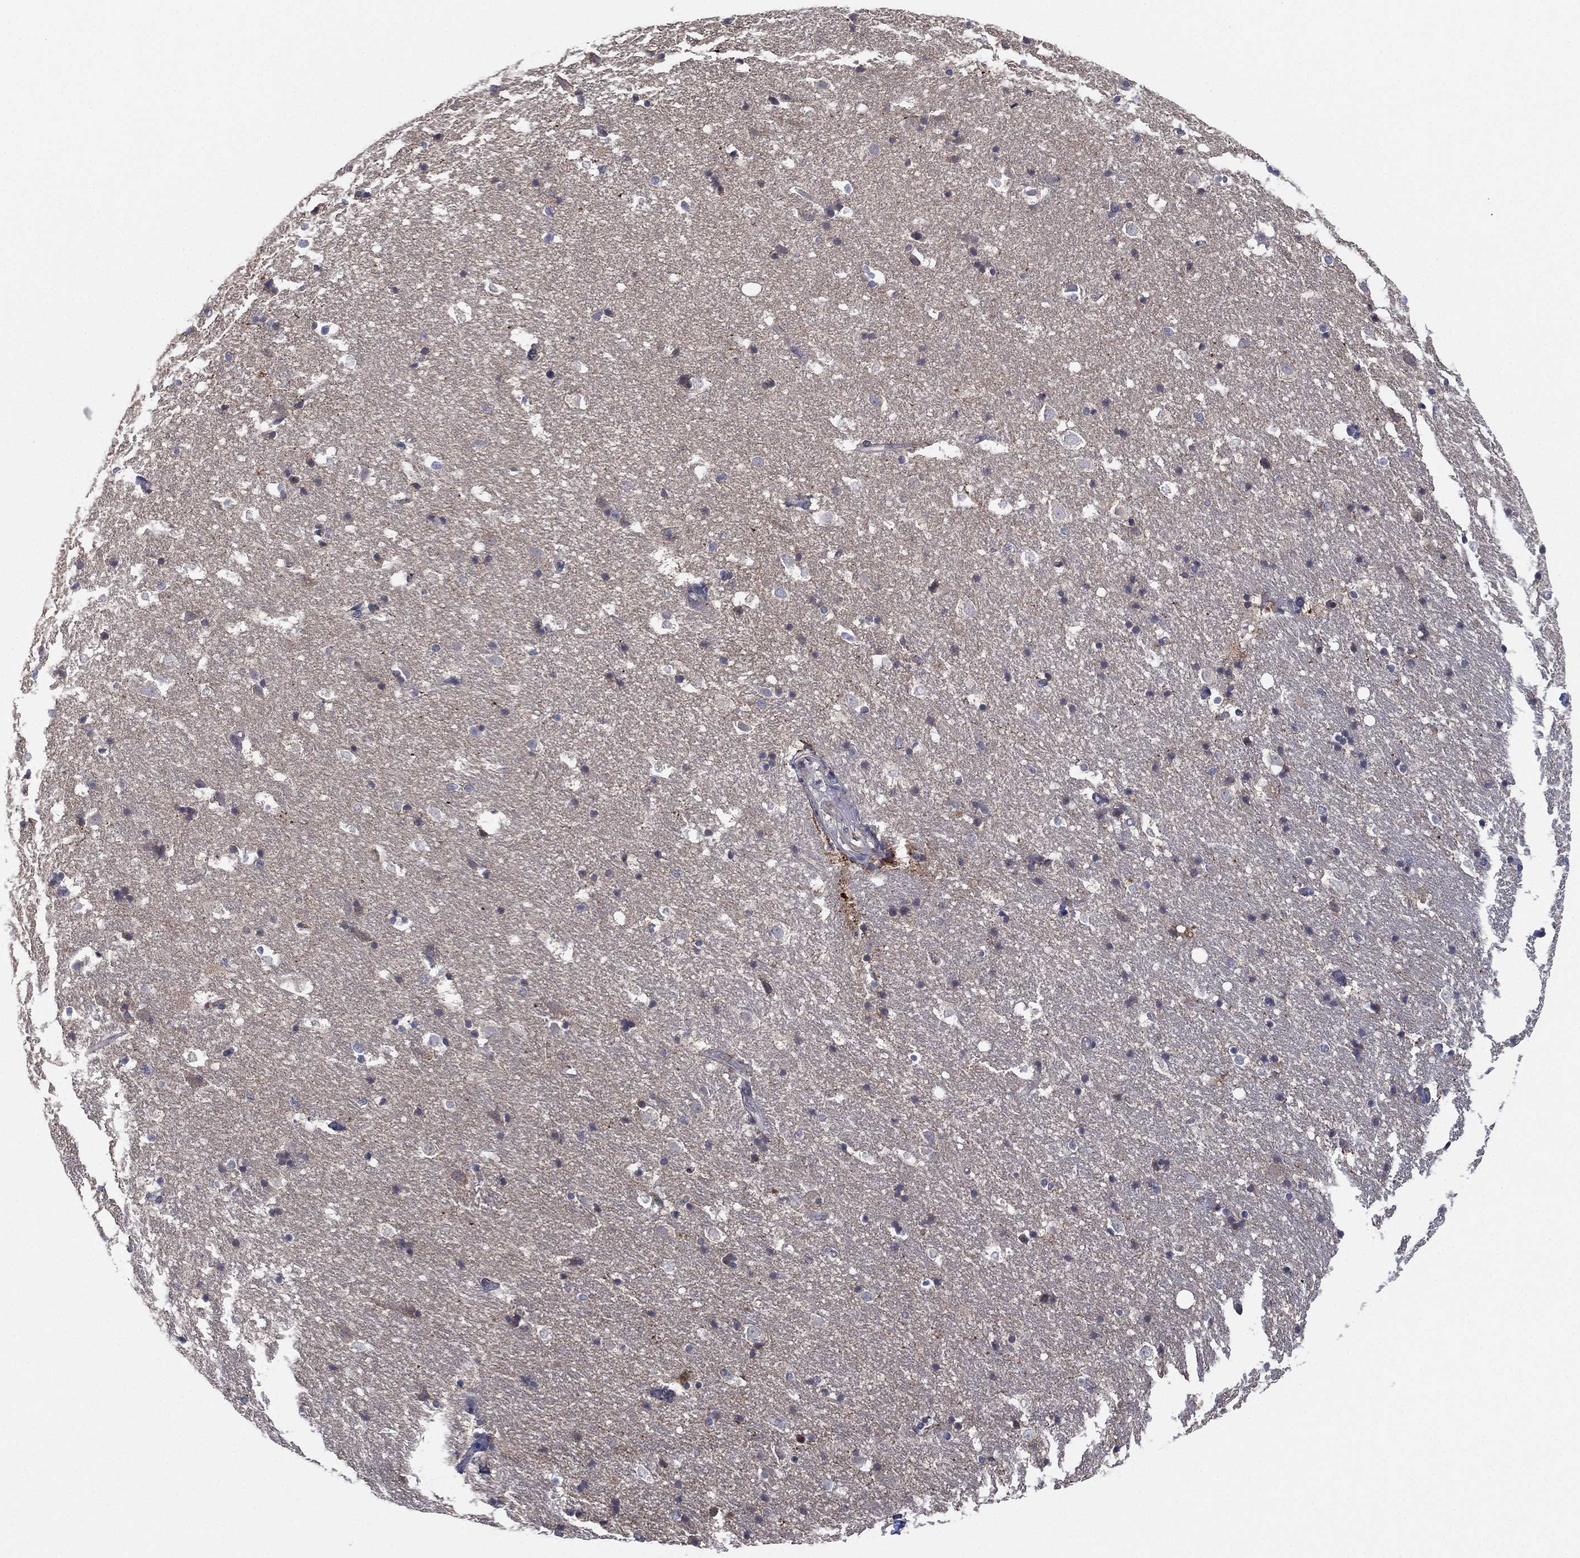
{"staining": {"intensity": "negative", "quantity": "none", "location": "none"}, "tissue": "hippocampus", "cell_type": "Glial cells", "image_type": "normal", "snomed": [{"axis": "morphology", "description": "Normal tissue, NOS"}, {"axis": "topography", "description": "Hippocampus"}], "caption": "Hippocampus stained for a protein using IHC displays no positivity glial cells.", "gene": "MPP7", "patient": {"sex": "male", "age": 49}}